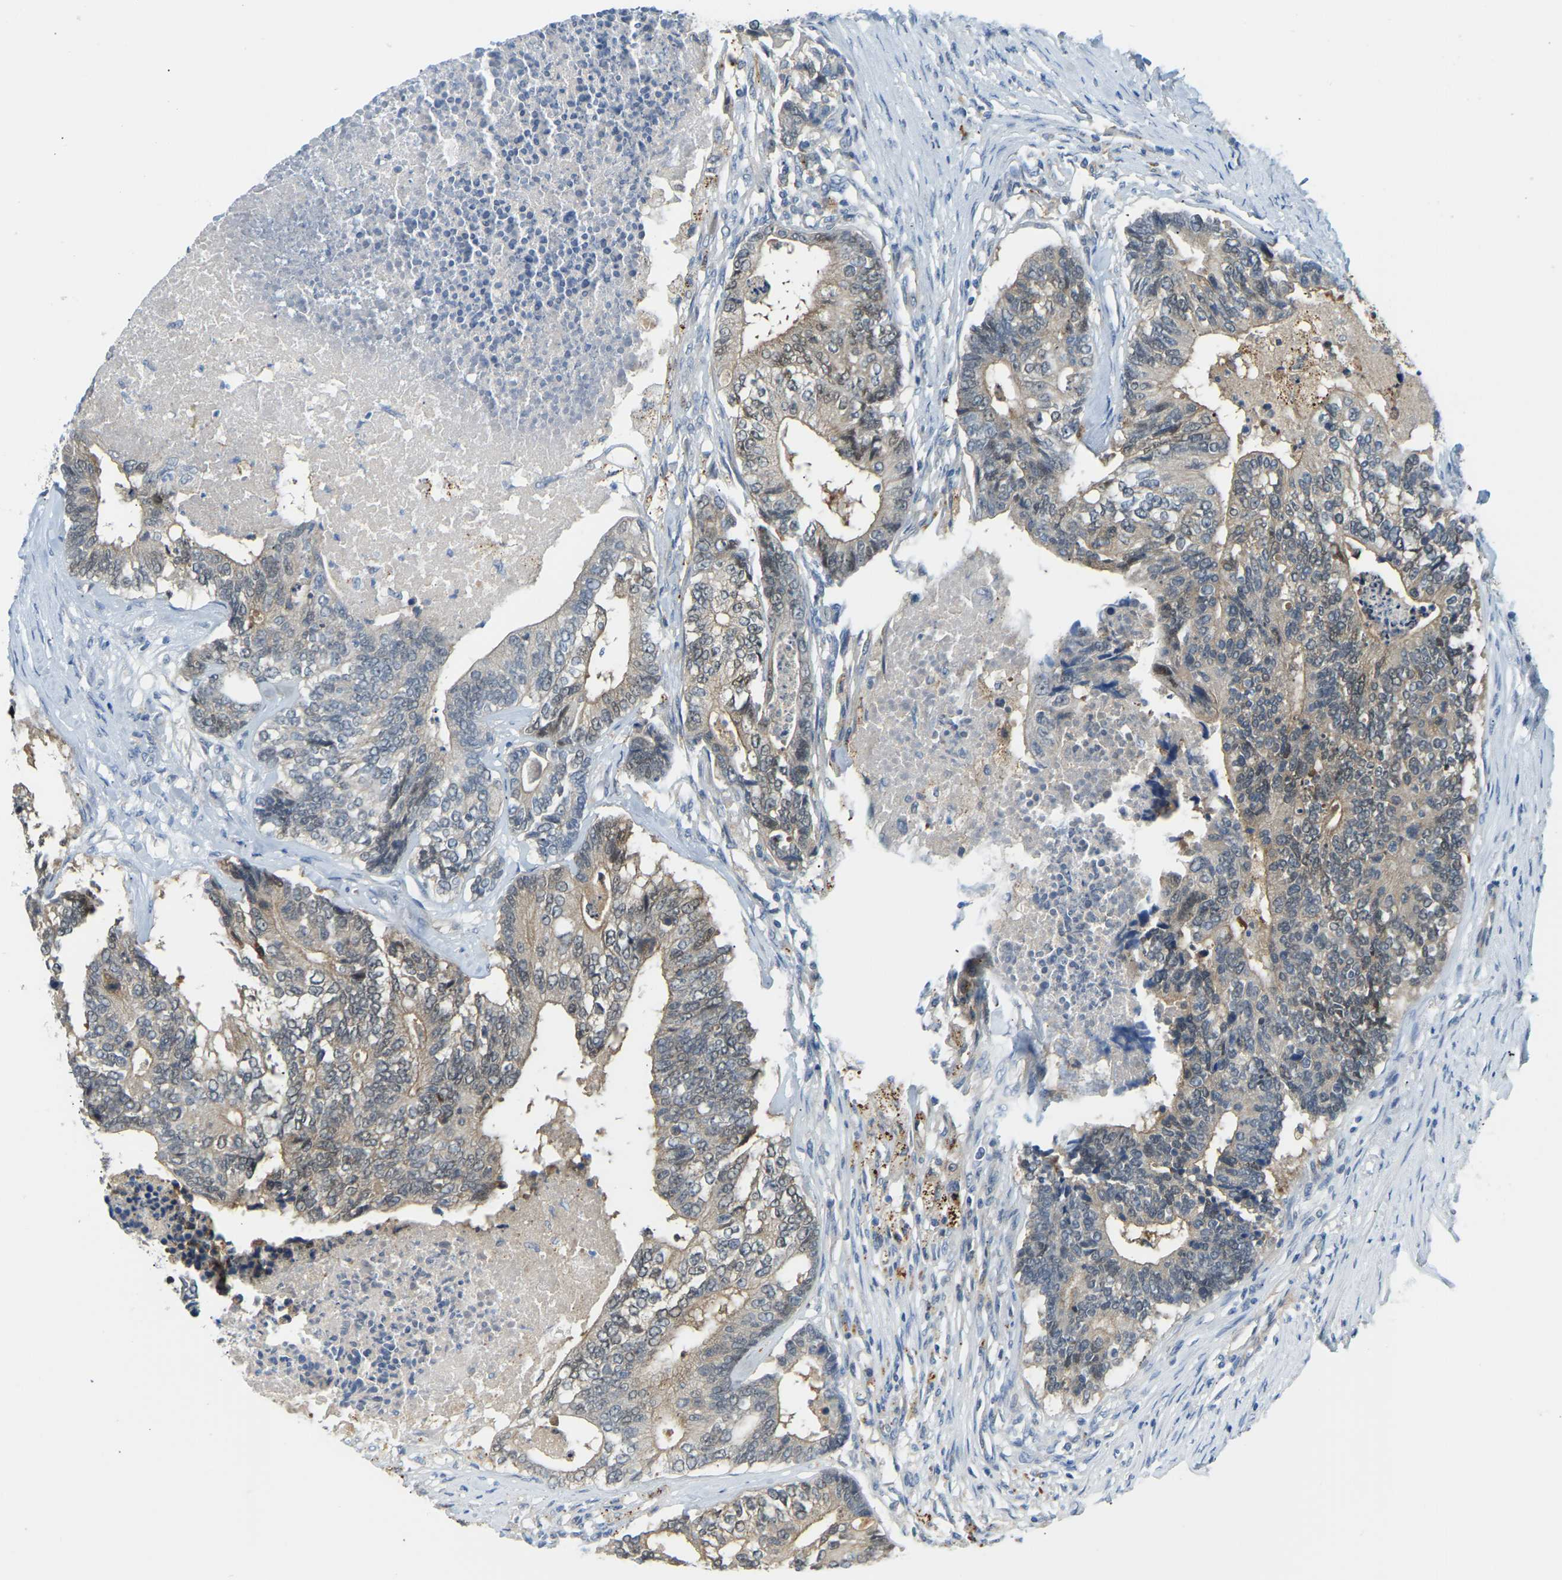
{"staining": {"intensity": "moderate", "quantity": ">75%", "location": "cytoplasmic/membranous"}, "tissue": "colorectal cancer", "cell_type": "Tumor cells", "image_type": "cancer", "snomed": [{"axis": "morphology", "description": "Adenocarcinoma, NOS"}, {"axis": "topography", "description": "Colon"}], "caption": "Moderate cytoplasmic/membranous expression is present in approximately >75% of tumor cells in colorectal cancer.", "gene": "NME8", "patient": {"sex": "female", "age": 67}}